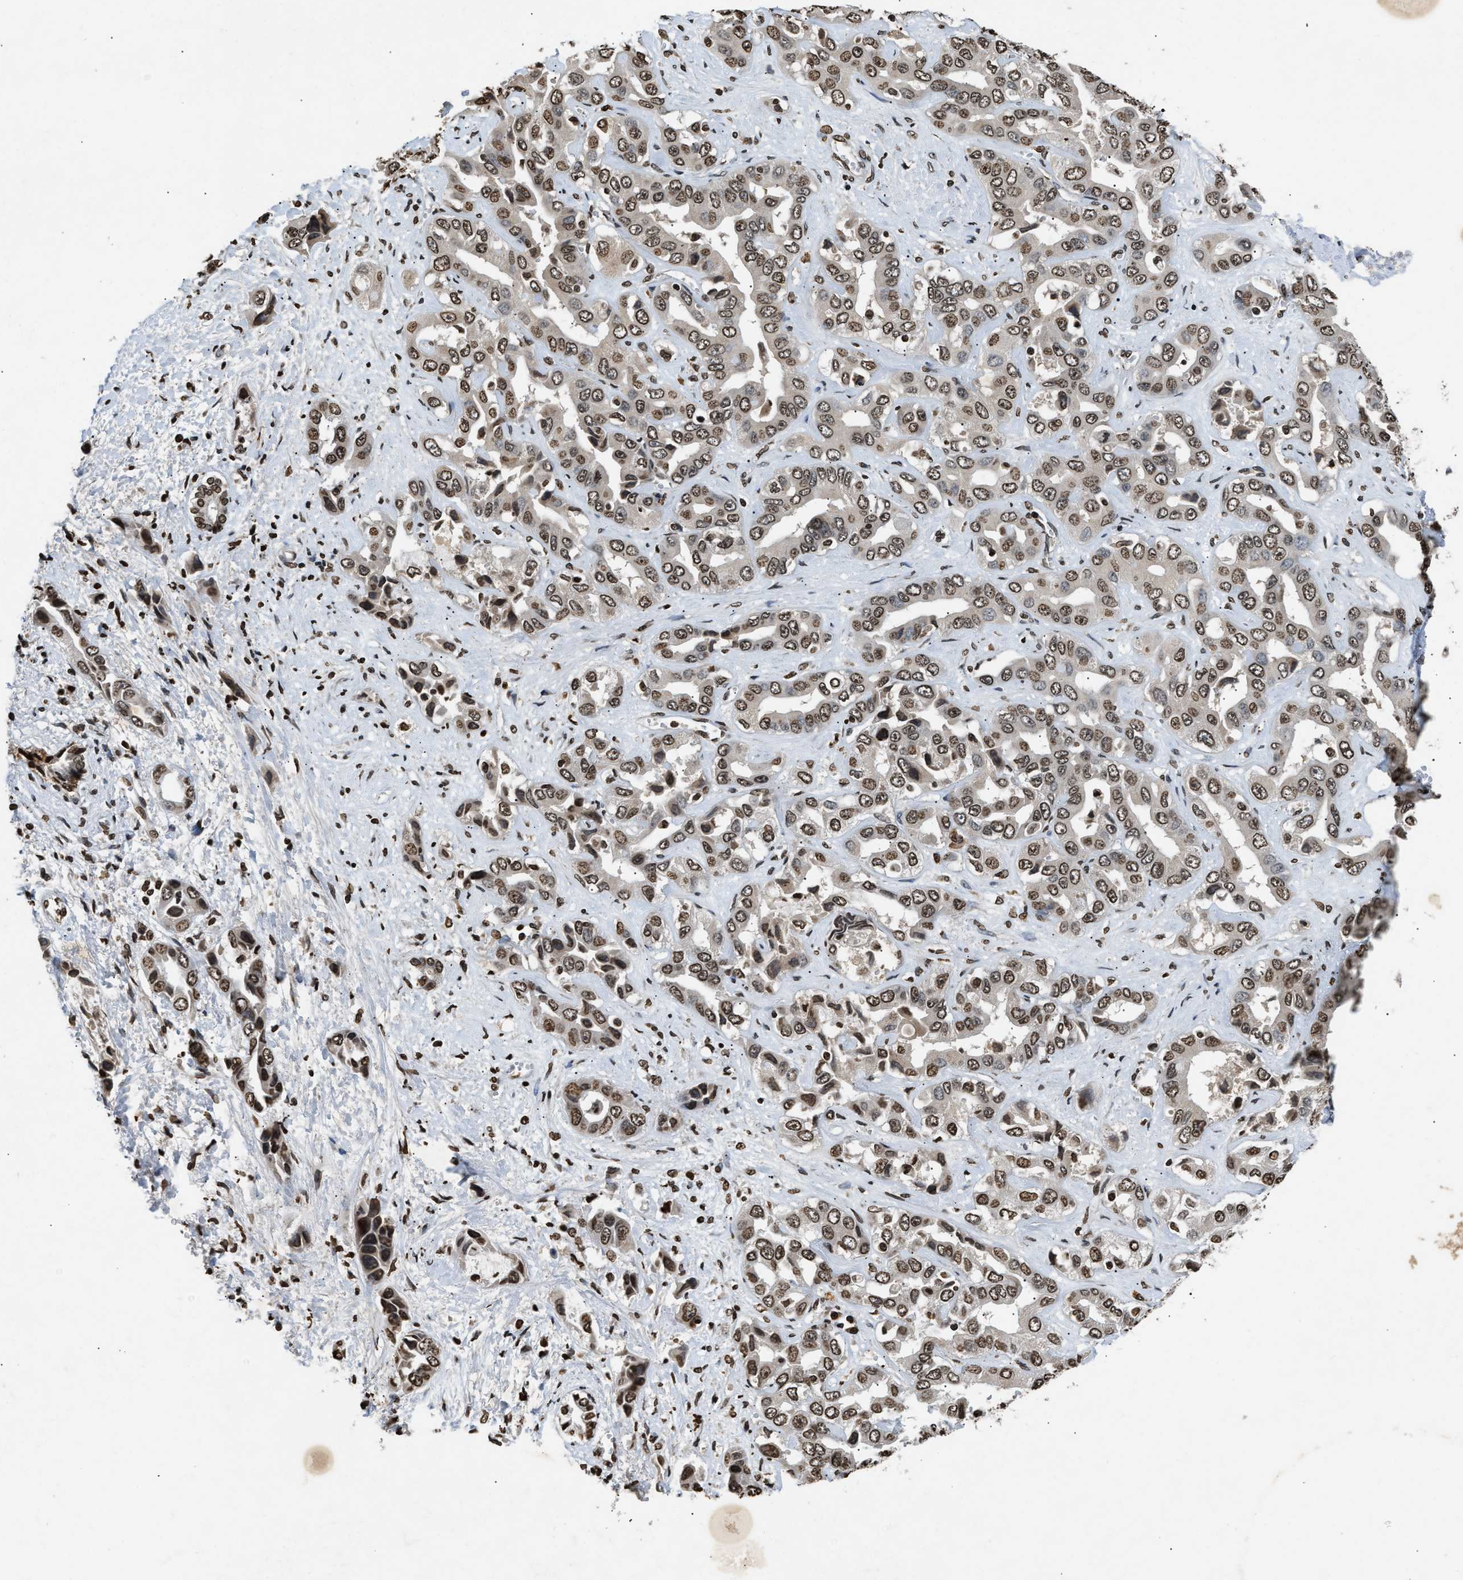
{"staining": {"intensity": "moderate", "quantity": ">75%", "location": "cytoplasmic/membranous,nuclear"}, "tissue": "liver cancer", "cell_type": "Tumor cells", "image_type": "cancer", "snomed": [{"axis": "morphology", "description": "Cholangiocarcinoma"}, {"axis": "topography", "description": "Liver"}], "caption": "A medium amount of moderate cytoplasmic/membranous and nuclear expression is seen in approximately >75% of tumor cells in liver cancer (cholangiocarcinoma) tissue.", "gene": "DNASE1L3", "patient": {"sex": "female", "age": 52}}